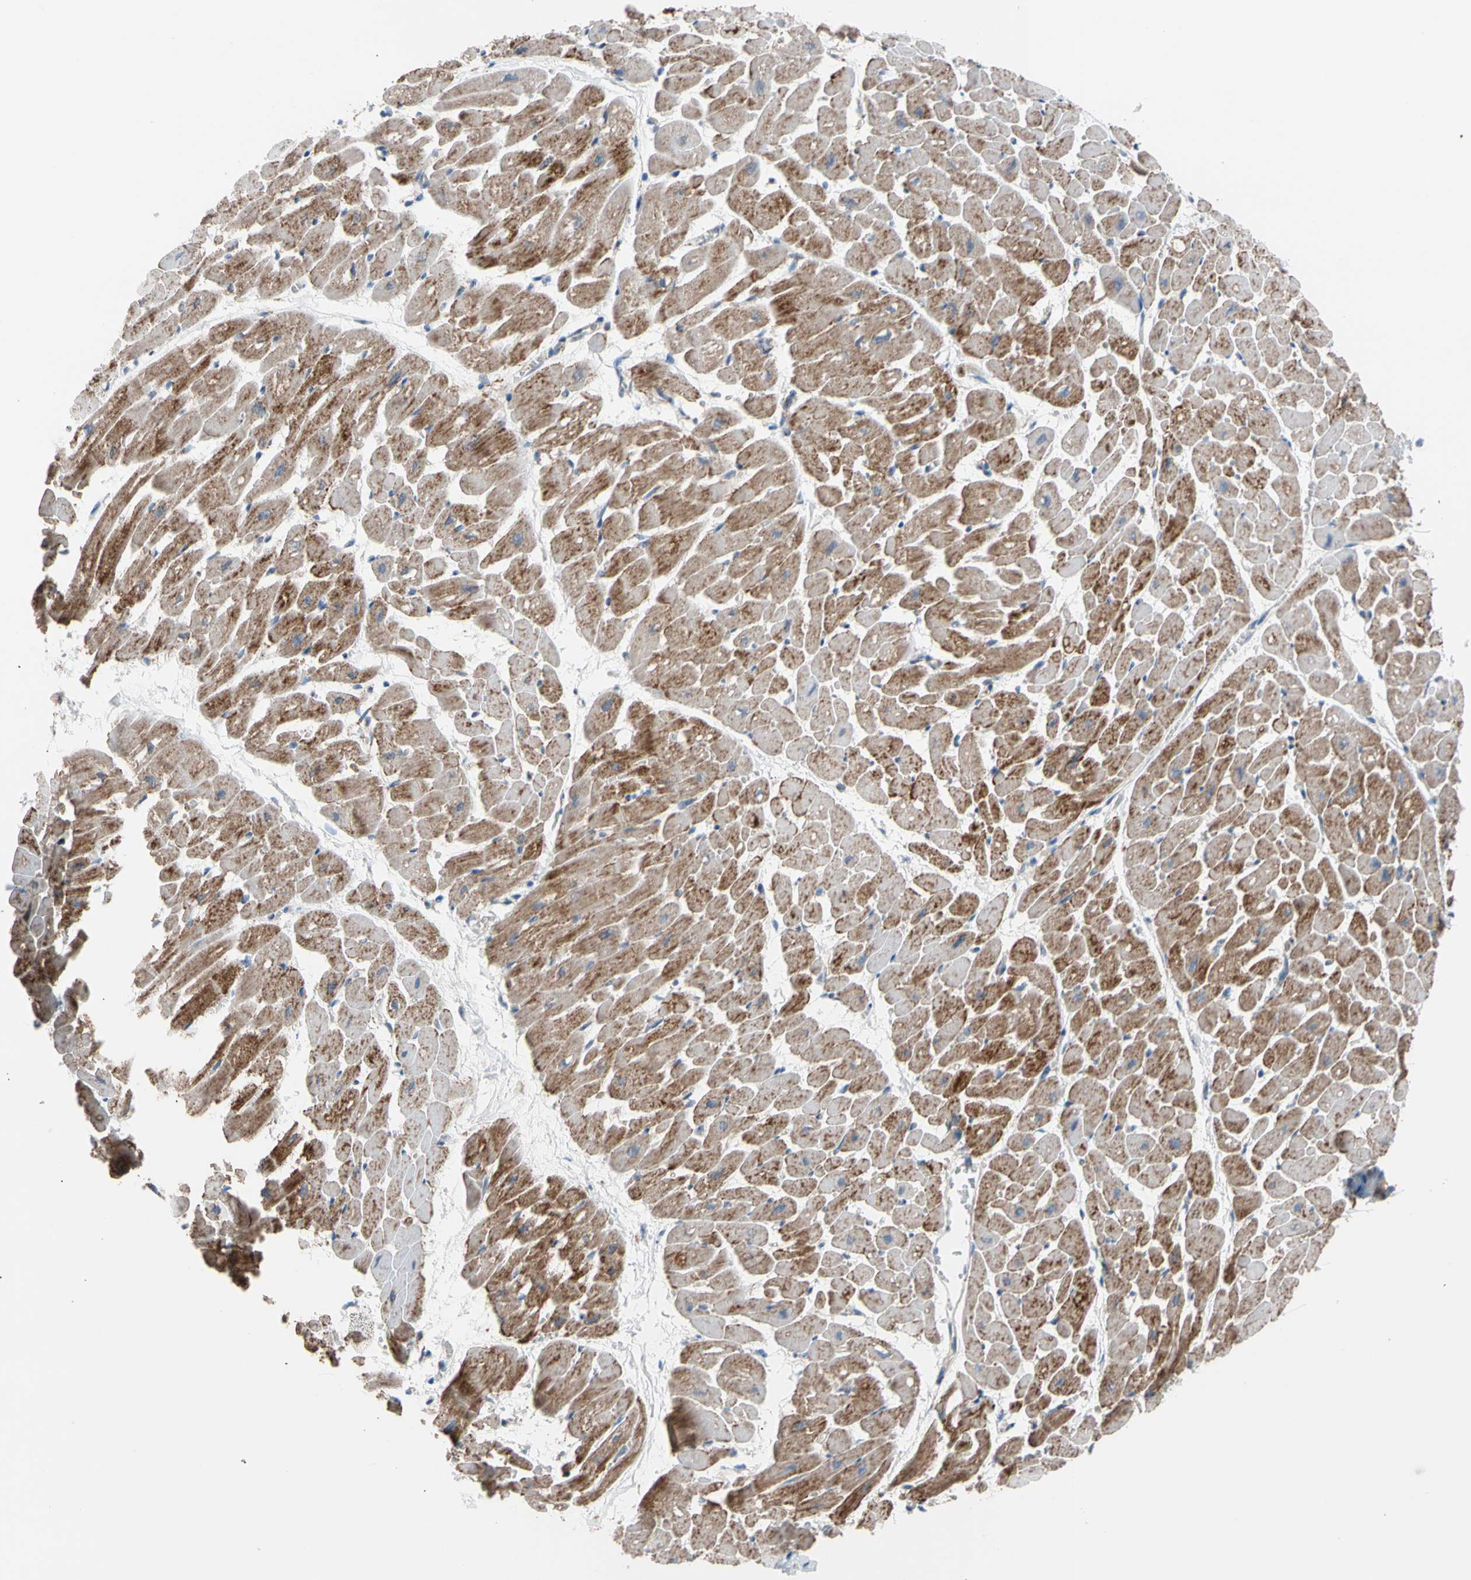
{"staining": {"intensity": "moderate", "quantity": ">75%", "location": "cytoplasmic/membranous"}, "tissue": "heart muscle", "cell_type": "Cardiomyocytes", "image_type": "normal", "snomed": [{"axis": "morphology", "description": "Normal tissue, NOS"}, {"axis": "topography", "description": "Heart"}], "caption": "This histopathology image displays immunohistochemistry (IHC) staining of normal human heart muscle, with medium moderate cytoplasmic/membranous staining in about >75% of cardiomyocytes.", "gene": "HK1", "patient": {"sex": "male", "age": 45}}